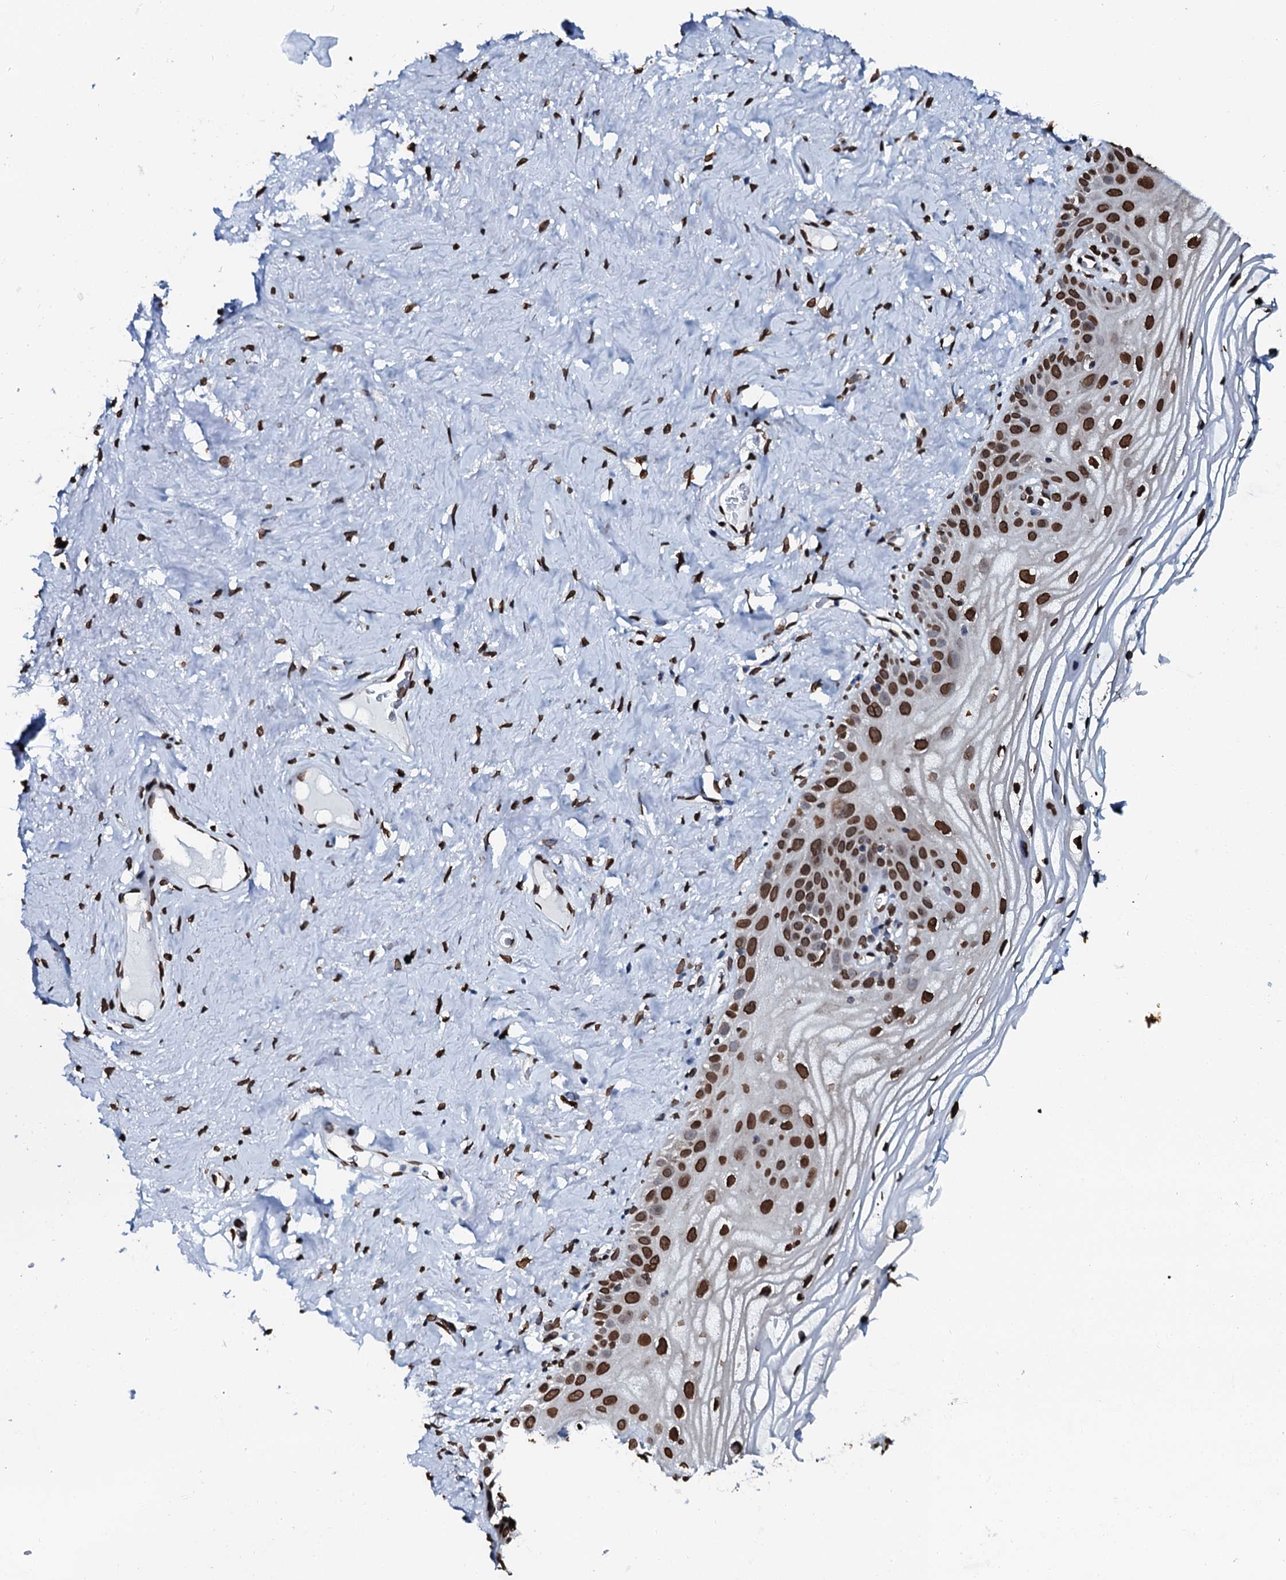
{"staining": {"intensity": "strong", "quantity": ">75%", "location": "nuclear"}, "tissue": "vagina", "cell_type": "Squamous epithelial cells", "image_type": "normal", "snomed": [{"axis": "morphology", "description": "Normal tissue, NOS"}, {"axis": "topography", "description": "Vagina"}], "caption": "Benign vagina was stained to show a protein in brown. There is high levels of strong nuclear positivity in about >75% of squamous epithelial cells. (brown staining indicates protein expression, while blue staining denotes nuclei).", "gene": "KATNAL2", "patient": {"sex": "female", "age": 68}}